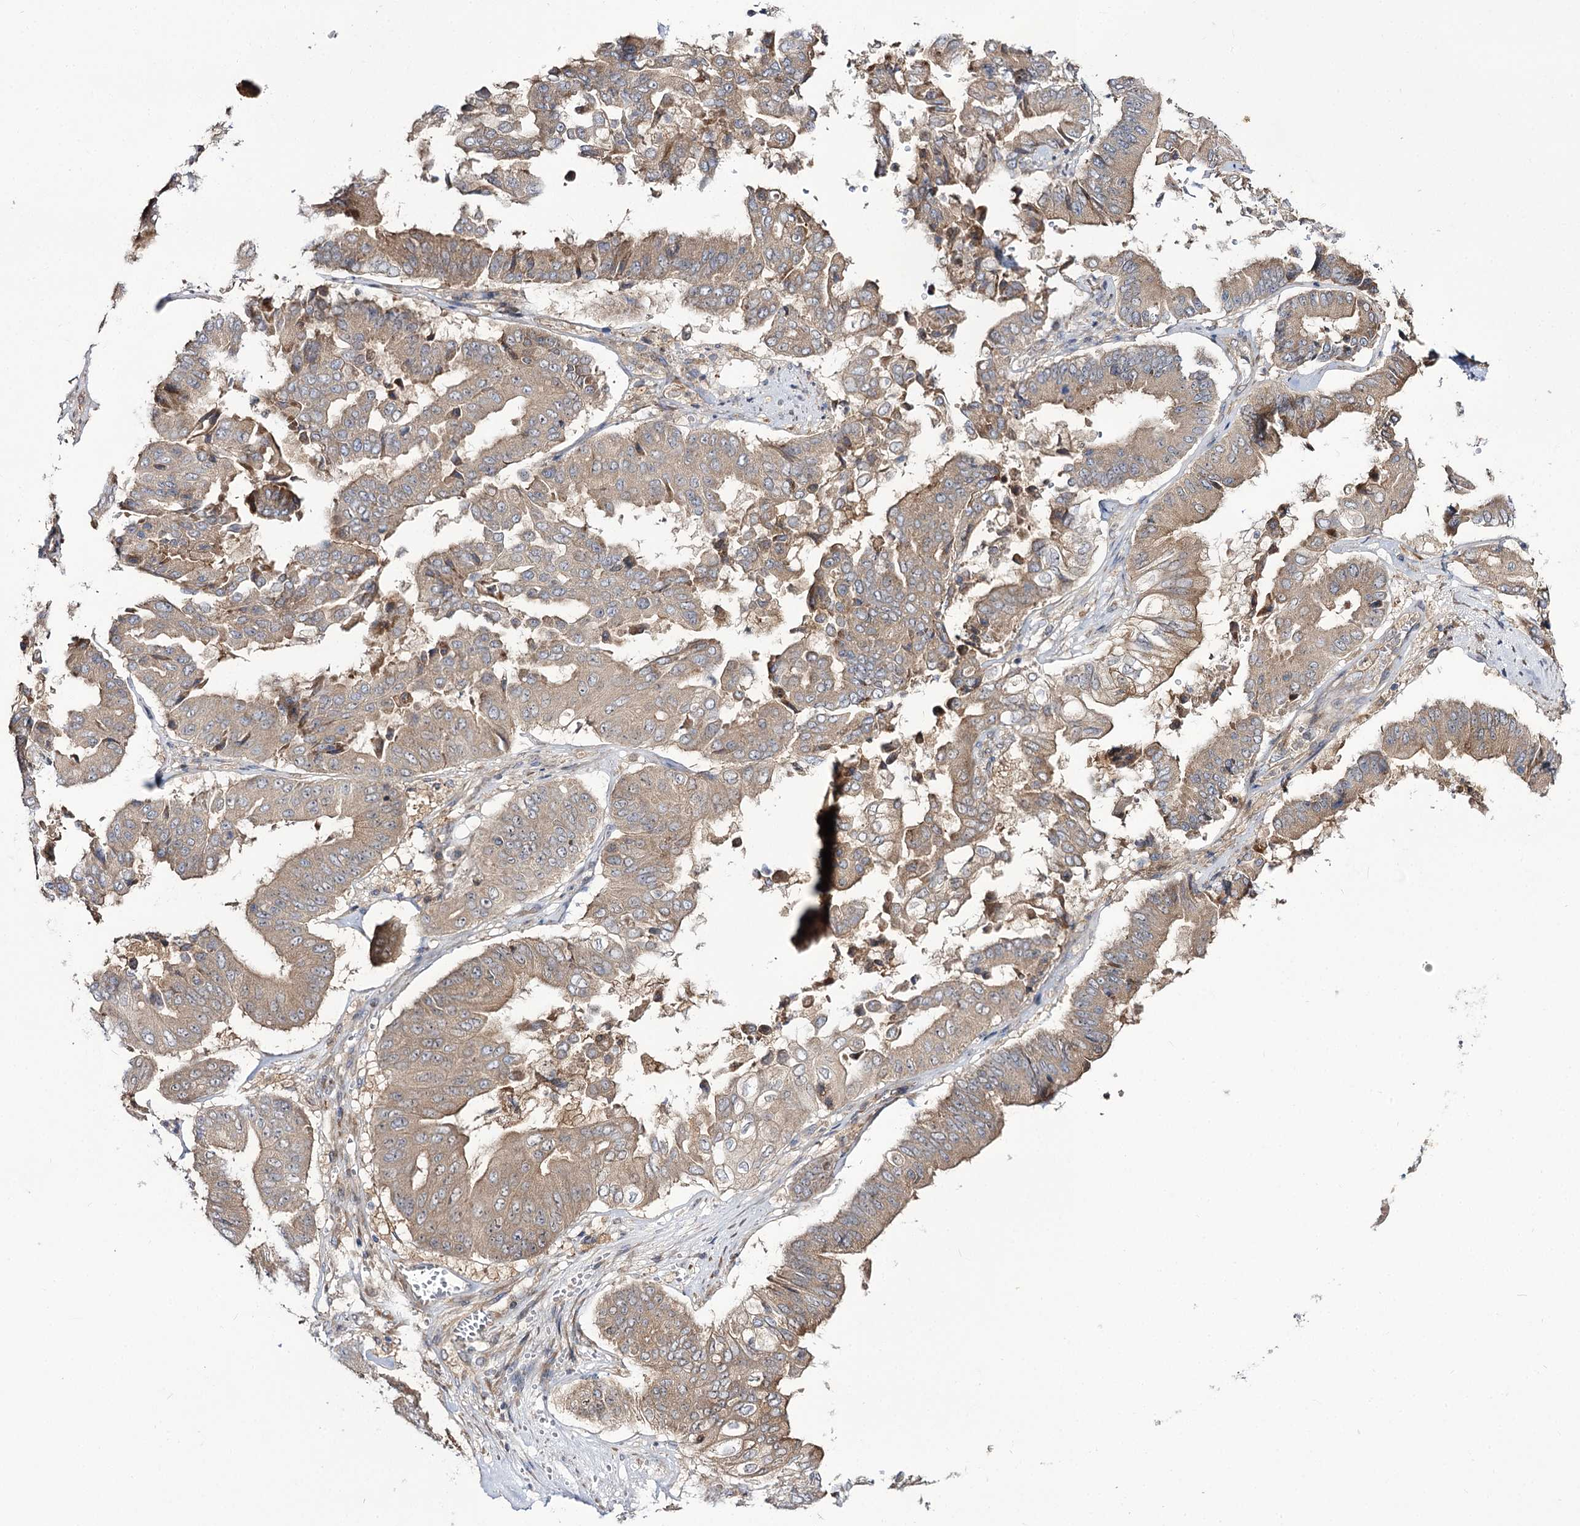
{"staining": {"intensity": "moderate", "quantity": ">75%", "location": "cytoplasmic/membranous"}, "tissue": "pancreatic cancer", "cell_type": "Tumor cells", "image_type": "cancer", "snomed": [{"axis": "morphology", "description": "Adenocarcinoma, NOS"}, {"axis": "topography", "description": "Pancreas"}], "caption": "Adenocarcinoma (pancreatic) stained for a protein (brown) displays moderate cytoplasmic/membranous positive staining in about >75% of tumor cells.", "gene": "C11orf80", "patient": {"sex": "female", "age": 77}}